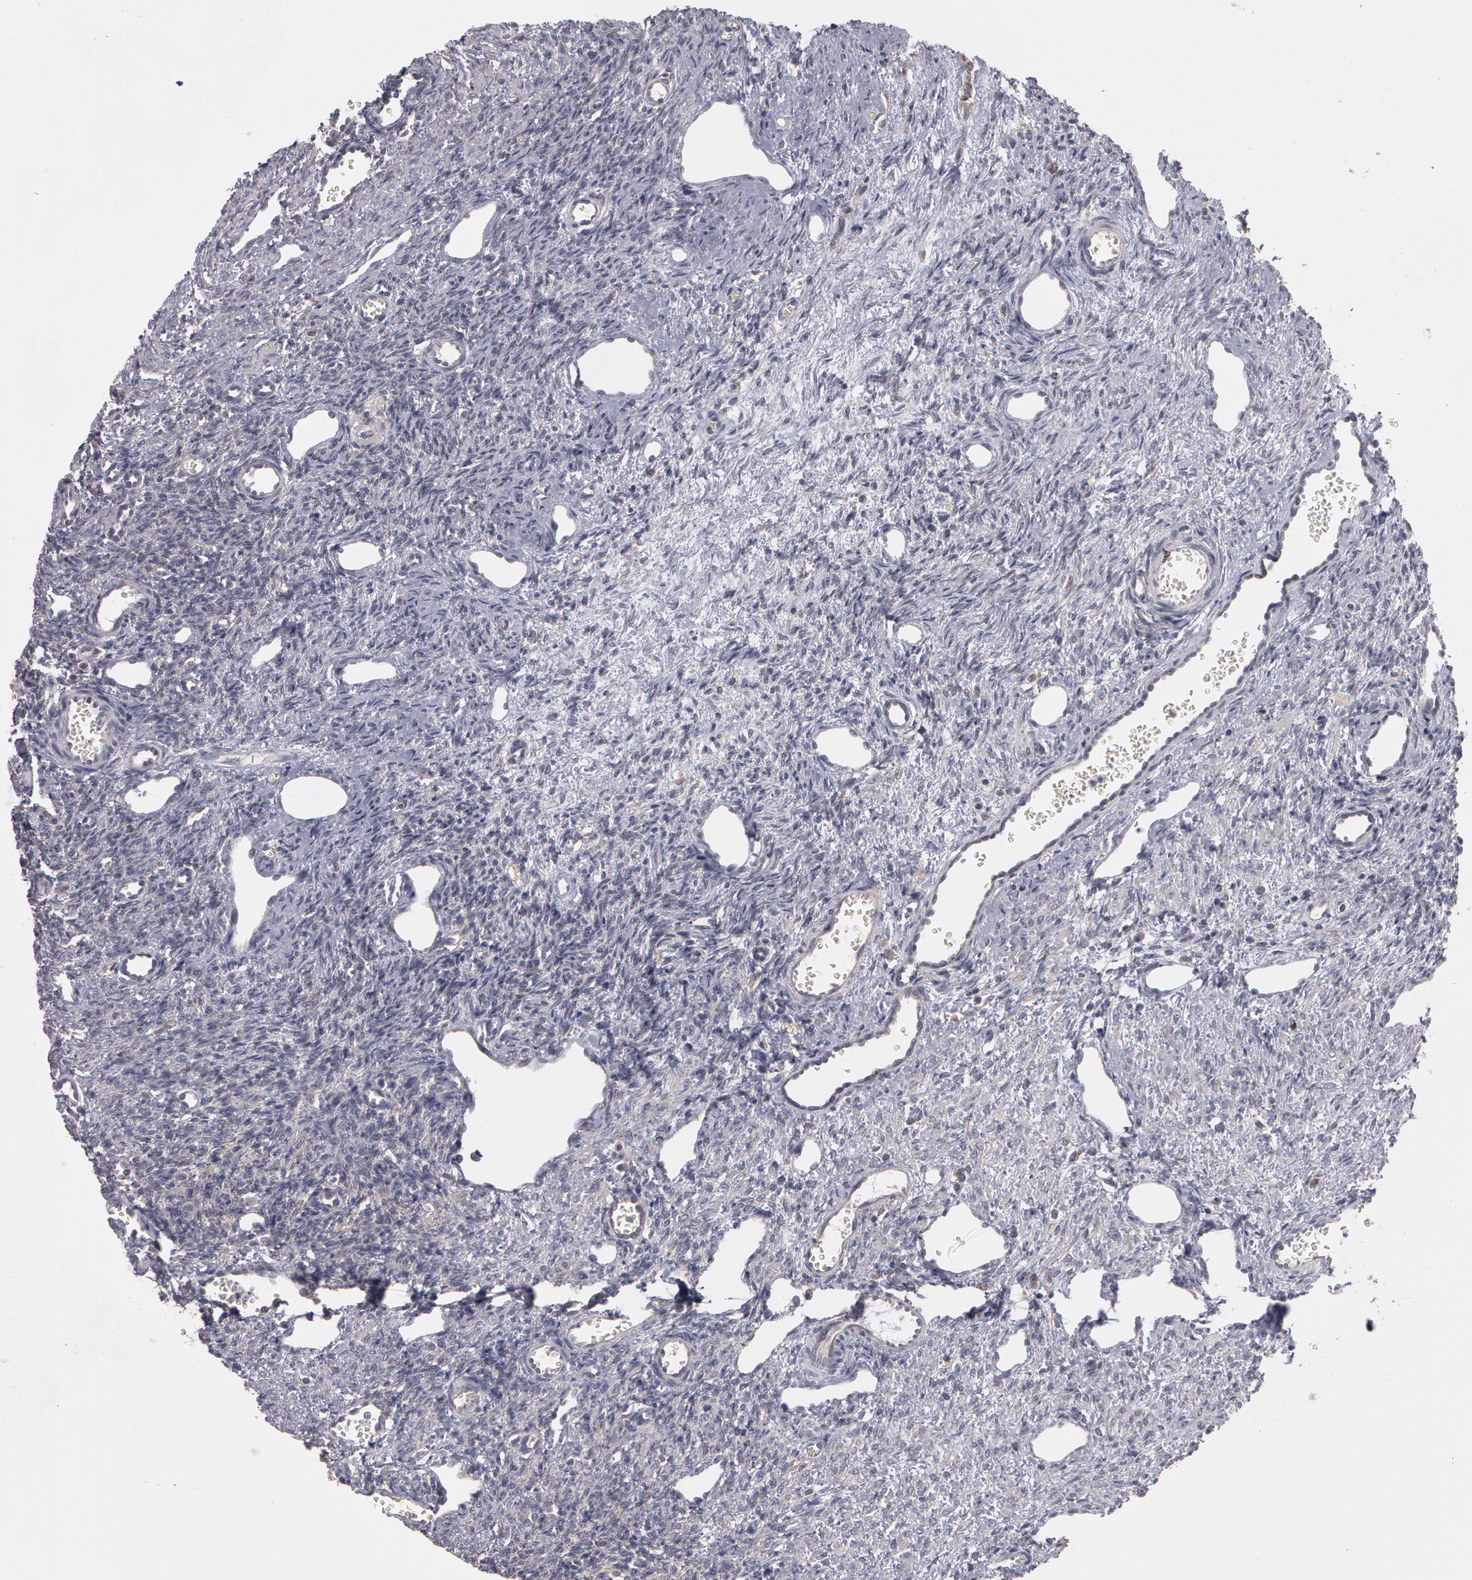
{"staining": {"intensity": "moderate", "quantity": ">75%", "location": "cytoplasmic/membranous"}, "tissue": "ovary", "cell_type": "Follicle cells", "image_type": "normal", "snomed": [{"axis": "morphology", "description": "Normal tissue, NOS"}, {"axis": "topography", "description": "Ovary"}], "caption": "An immunohistochemistry photomicrograph of benign tissue is shown. Protein staining in brown labels moderate cytoplasmic/membranous positivity in ovary within follicle cells.", "gene": "NEK9", "patient": {"sex": "female", "age": 33}}